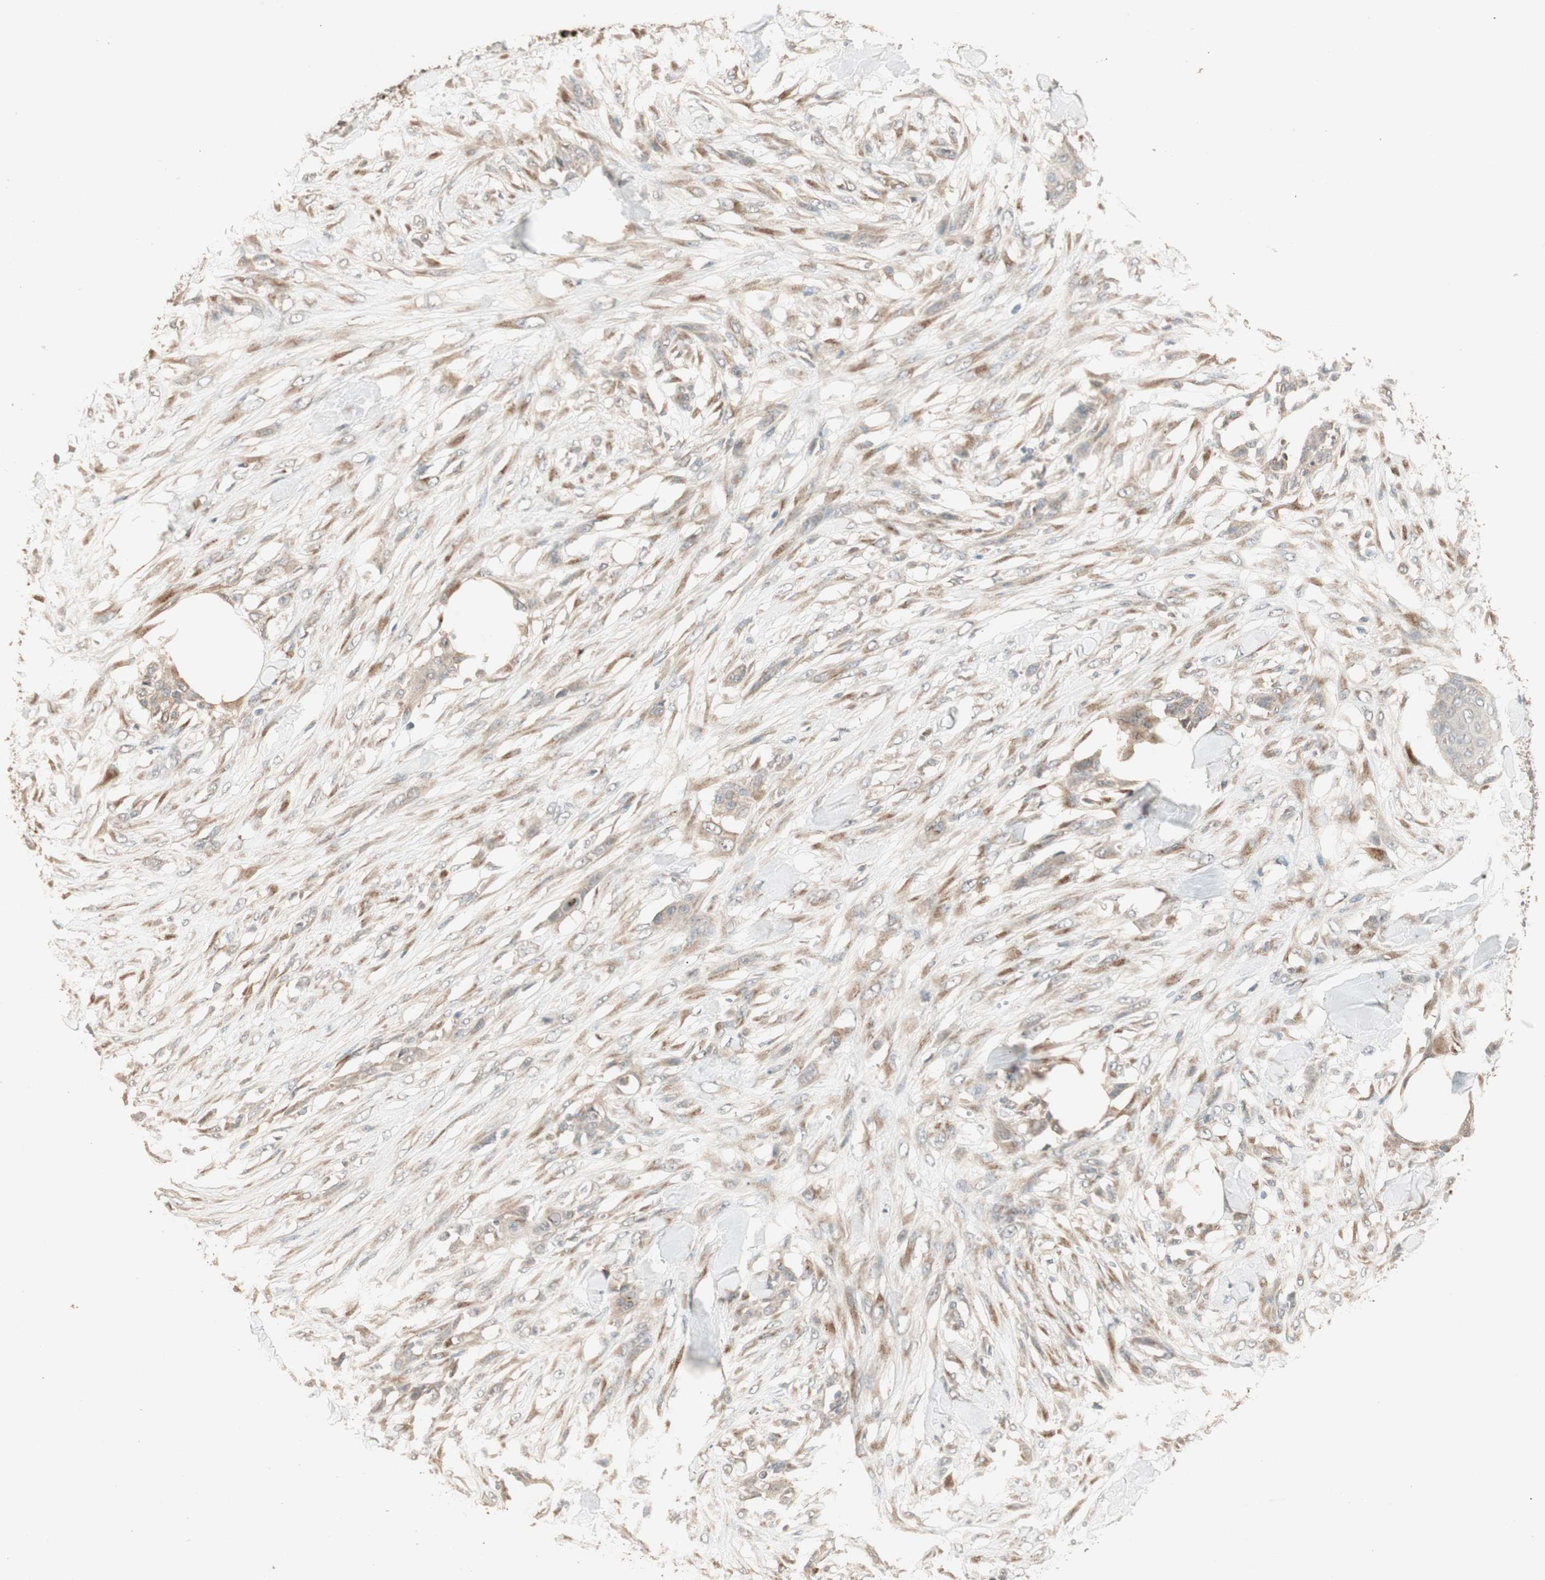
{"staining": {"intensity": "weak", "quantity": ">75%", "location": "cytoplasmic/membranous"}, "tissue": "skin cancer", "cell_type": "Tumor cells", "image_type": "cancer", "snomed": [{"axis": "morphology", "description": "Squamous cell carcinoma, NOS"}, {"axis": "topography", "description": "Skin"}], "caption": "This histopathology image reveals IHC staining of human skin squamous cell carcinoma, with low weak cytoplasmic/membranous staining in about >75% of tumor cells.", "gene": "RARRES1", "patient": {"sex": "female", "age": 59}}